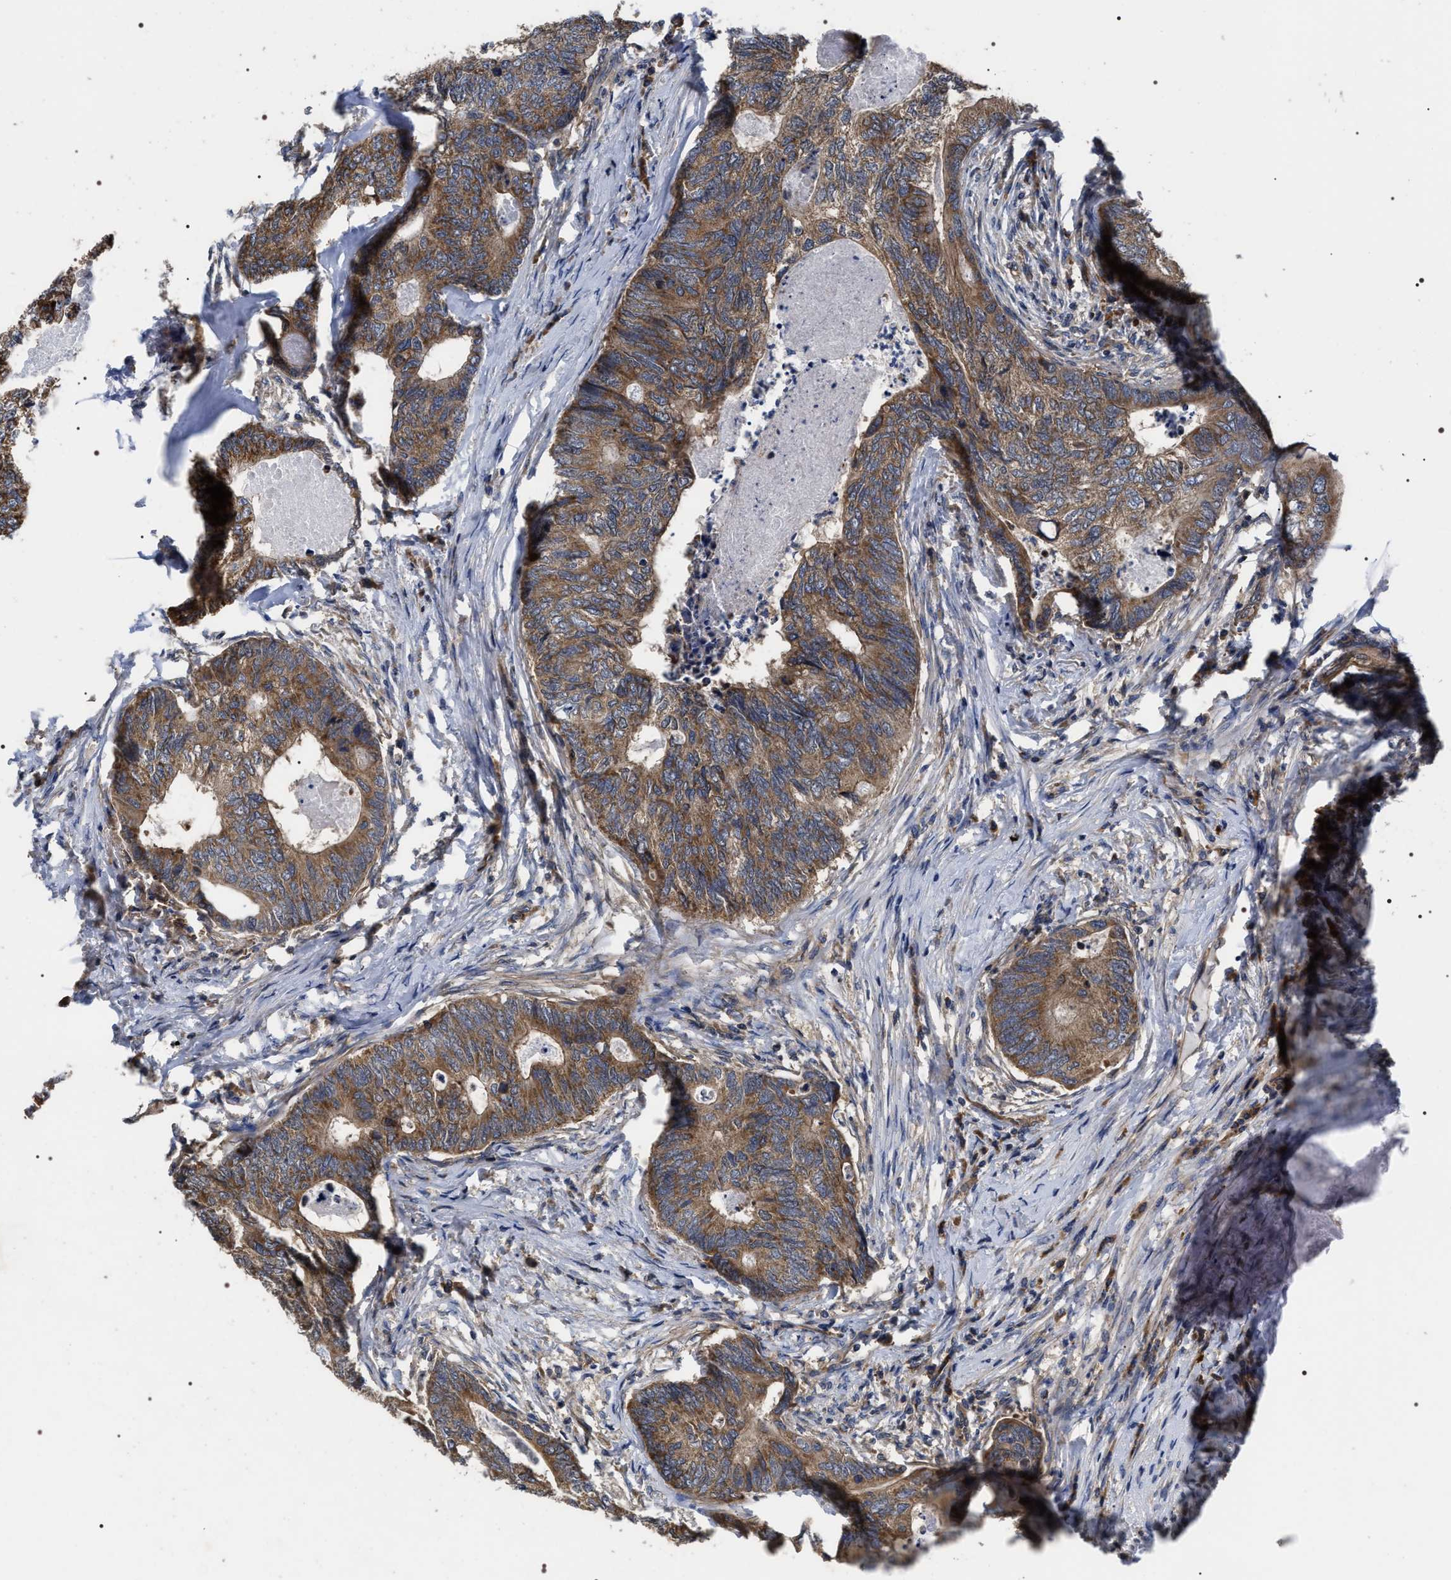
{"staining": {"intensity": "moderate", "quantity": ">75%", "location": "cytoplasmic/membranous"}, "tissue": "colorectal cancer", "cell_type": "Tumor cells", "image_type": "cancer", "snomed": [{"axis": "morphology", "description": "Adenocarcinoma, NOS"}, {"axis": "topography", "description": "Colon"}], "caption": "Tumor cells display moderate cytoplasmic/membranous staining in approximately >75% of cells in colorectal cancer.", "gene": "MIS18A", "patient": {"sex": "female", "age": 67}}